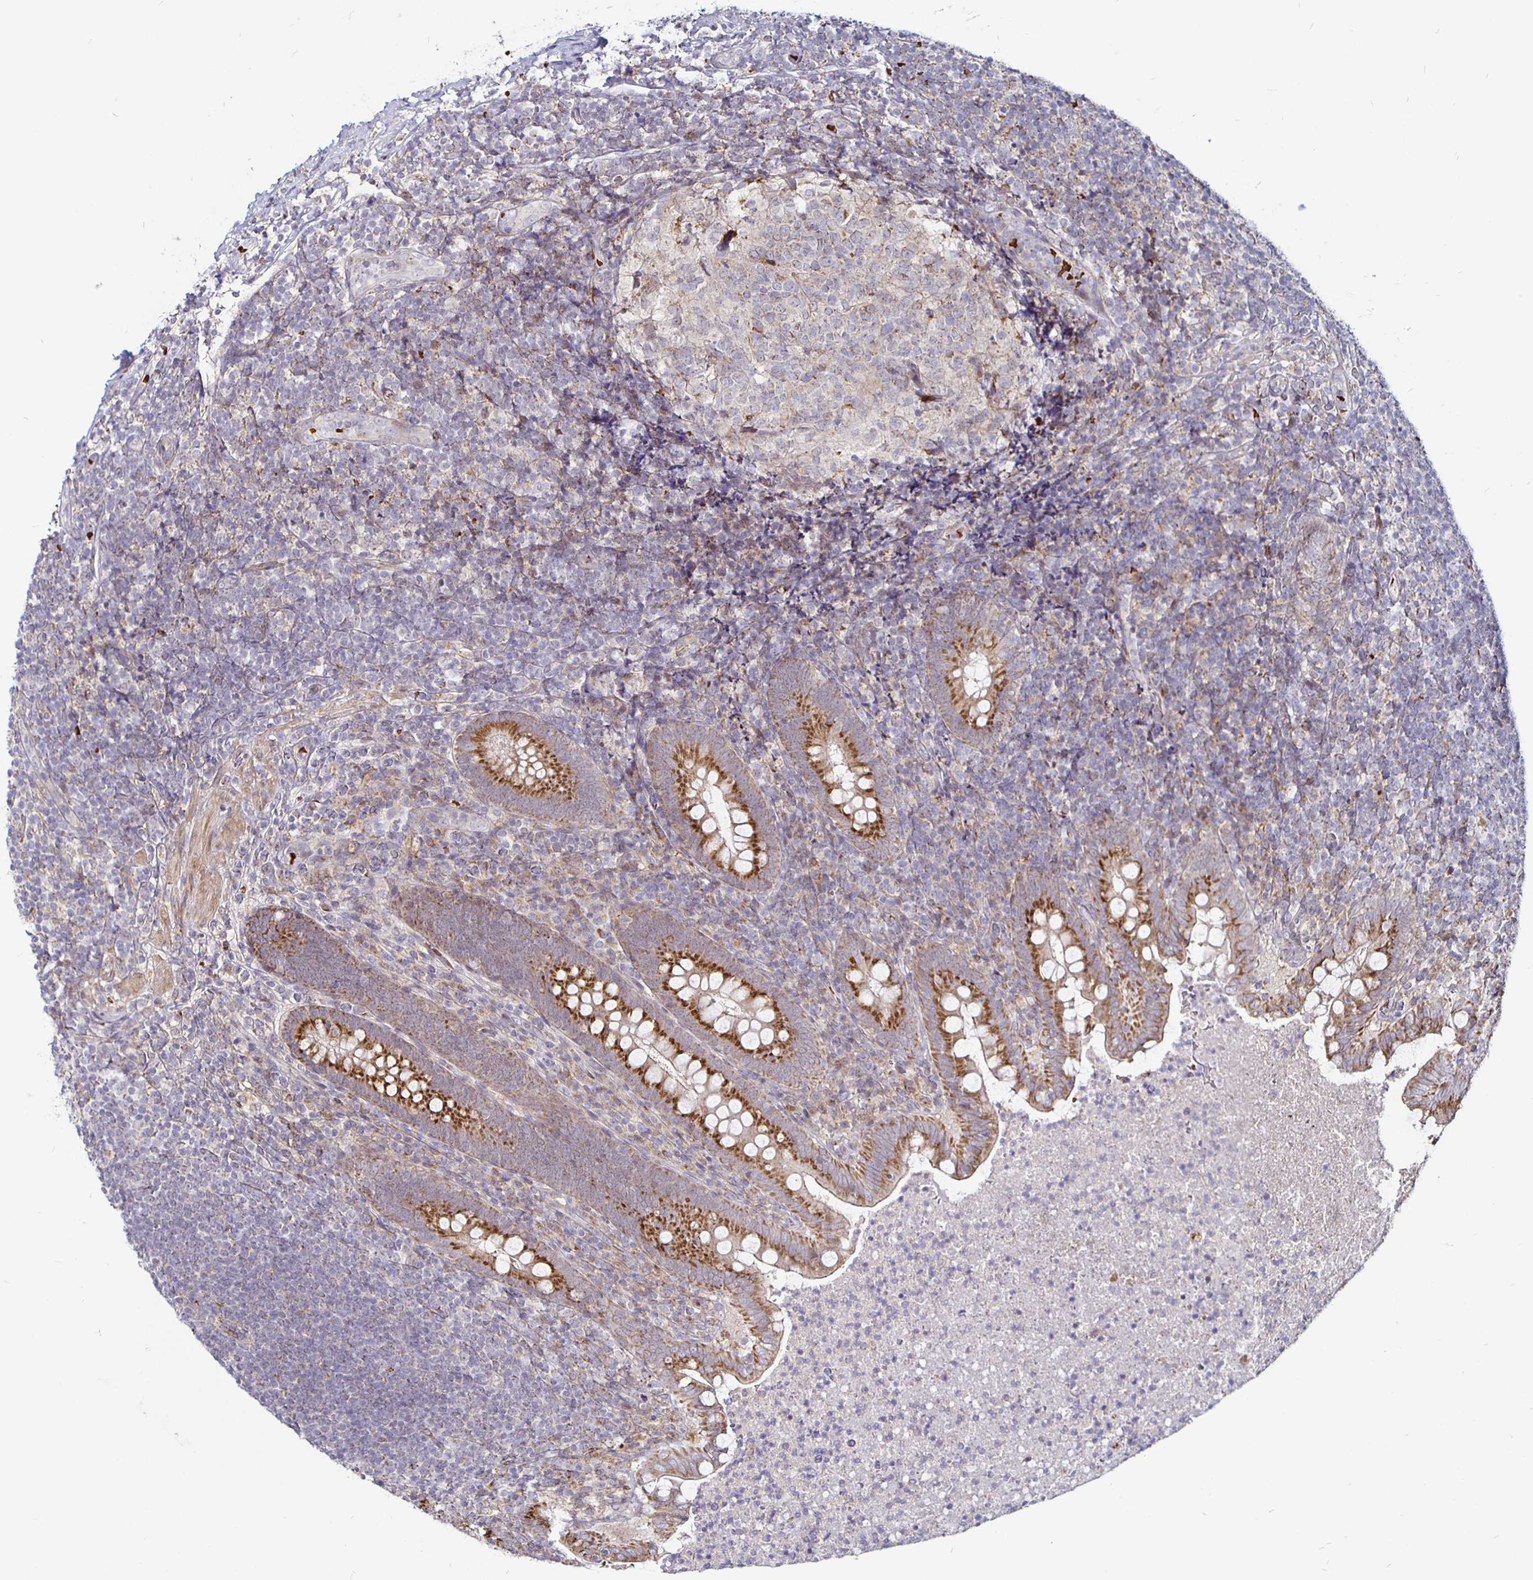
{"staining": {"intensity": "moderate", "quantity": "25%-75%", "location": "cytoplasmic/membranous"}, "tissue": "appendix", "cell_type": "Glandular cells", "image_type": "normal", "snomed": [{"axis": "morphology", "description": "Normal tissue, NOS"}, {"axis": "topography", "description": "Appendix"}], "caption": "Immunohistochemical staining of unremarkable human appendix reveals moderate cytoplasmic/membranous protein staining in approximately 25%-75% of glandular cells.", "gene": "ATG3", "patient": {"sex": "male", "age": 47}}